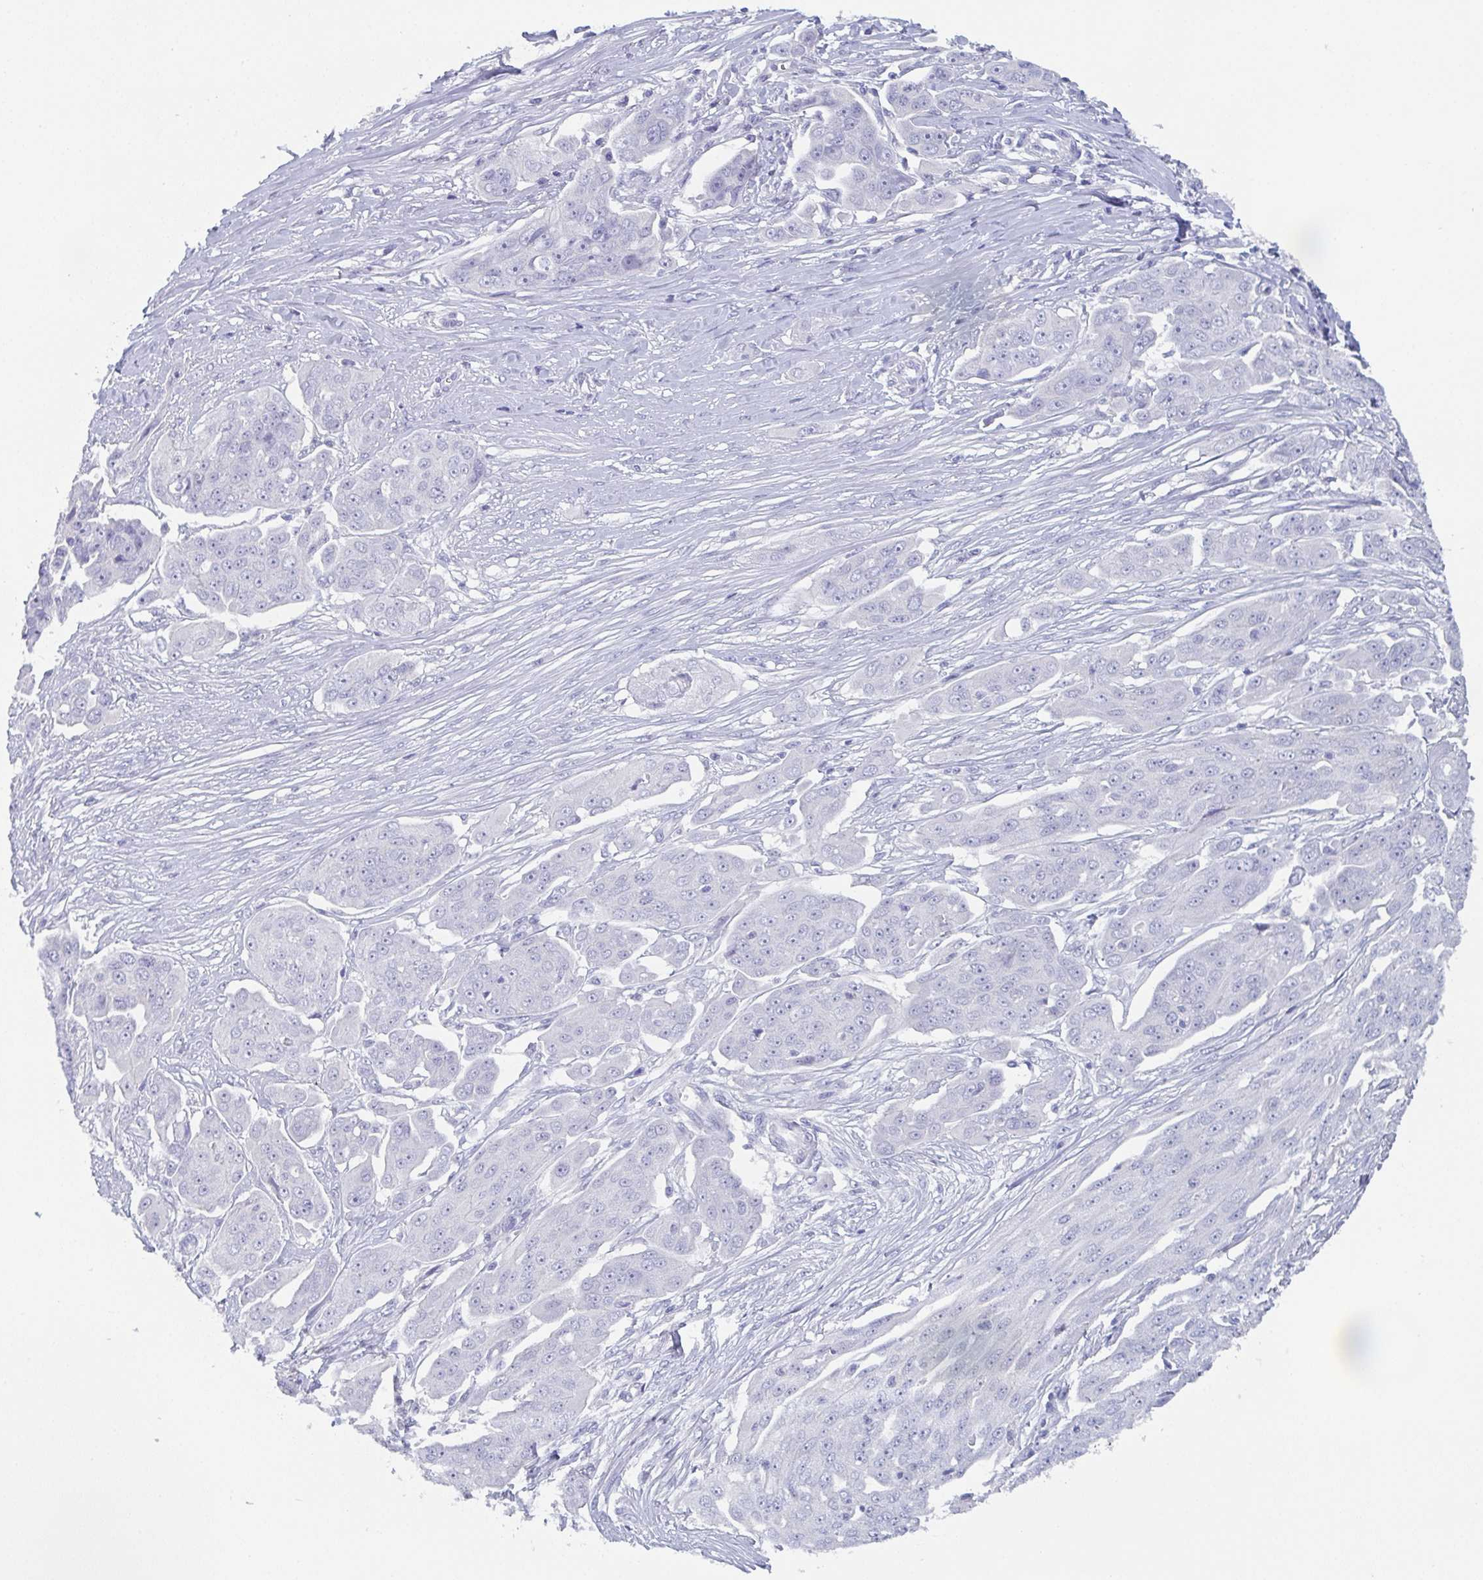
{"staining": {"intensity": "negative", "quantity": "none", "location": "none"}, "tissue": "ovarian cancer", "cell_type": "Tumor cells", "image_type": "cancer", "snomed": [{"axis": "morphology", "description": "Carcinoma, endometroid"}, {"axis": "topography", "description": "Ovary"}], "caption": "DAB (3,3'-diaminobenzidine) immunohistochemical staining of endometroid carcinoma (ovarian) reveals no significant positivity in tumor cells. (DAB immunohistochemistry, high magnification).", "gene": "DYDC2", "patient": {"sex": "female", "age": 70}}